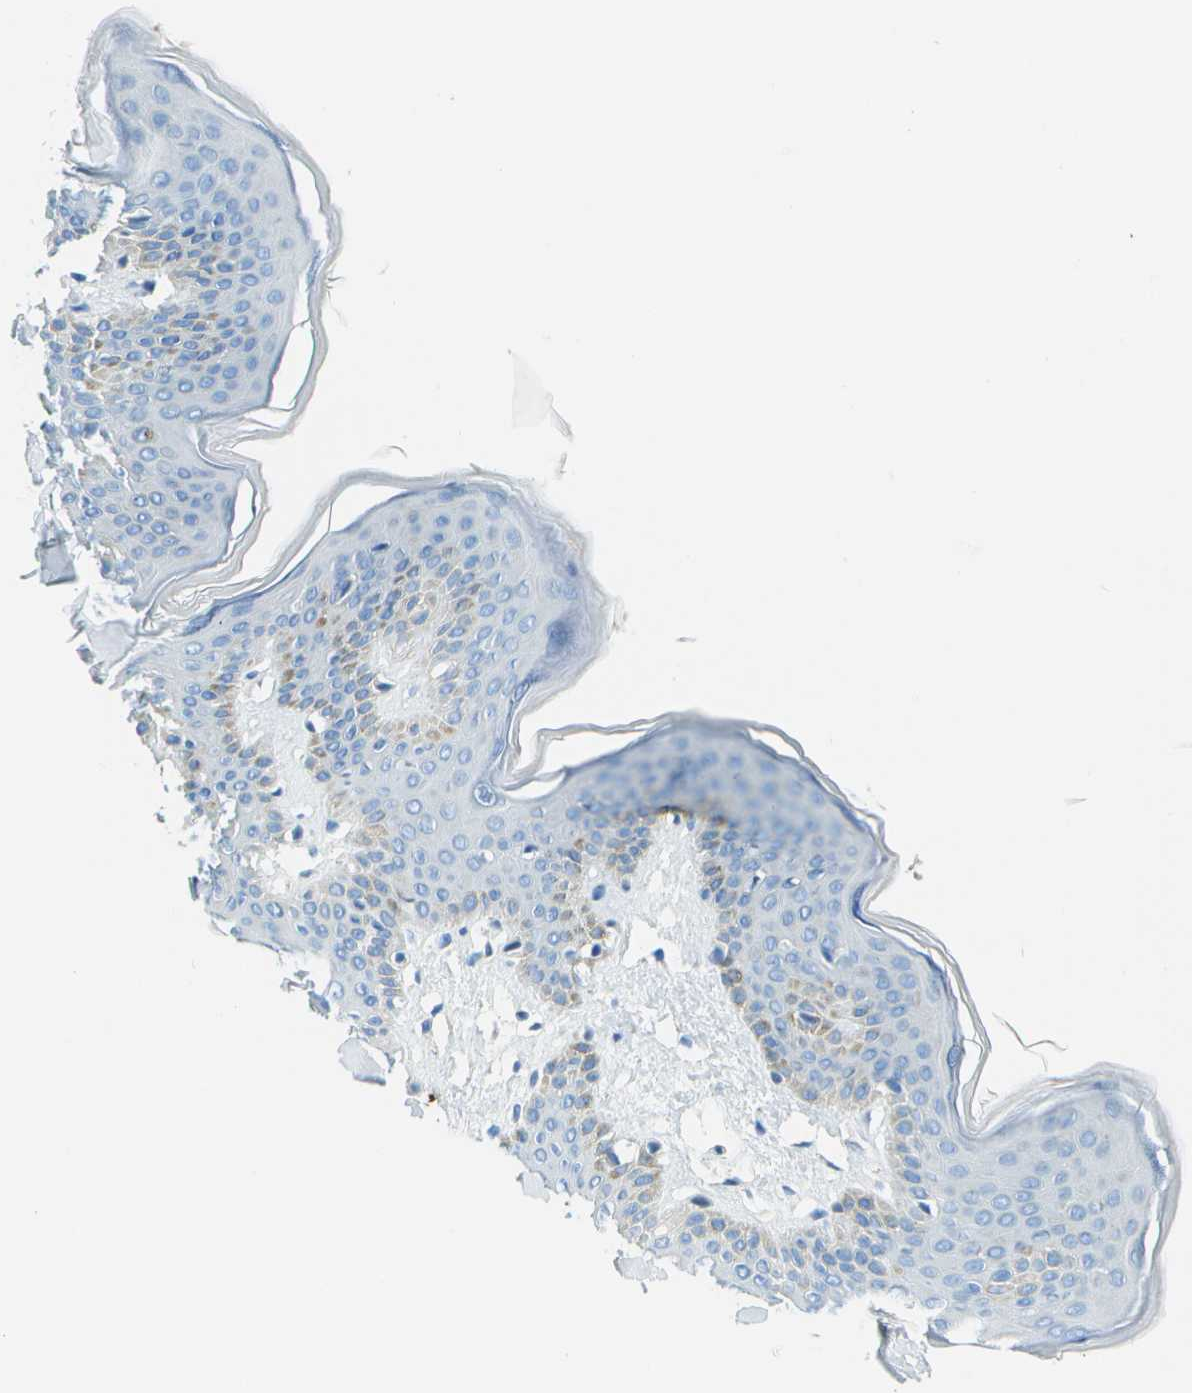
{"staining": {"intensity": "negative", "quantity": "none", "location": "none"}, "tissue": "skin", "cell_type": "Fibroblasts", "image_type": "normal", "snomed": [{"axis": "morphology", "description": "Normal tissue, NOS"}, {"axis": "topography", "description": "Skin"}], "caption": "DAB immunohistochemical staining of normal skin shows no significant staining in fibroblasts.", "gene": "C1S", "patient": {"sex": "female", "age": 17}}